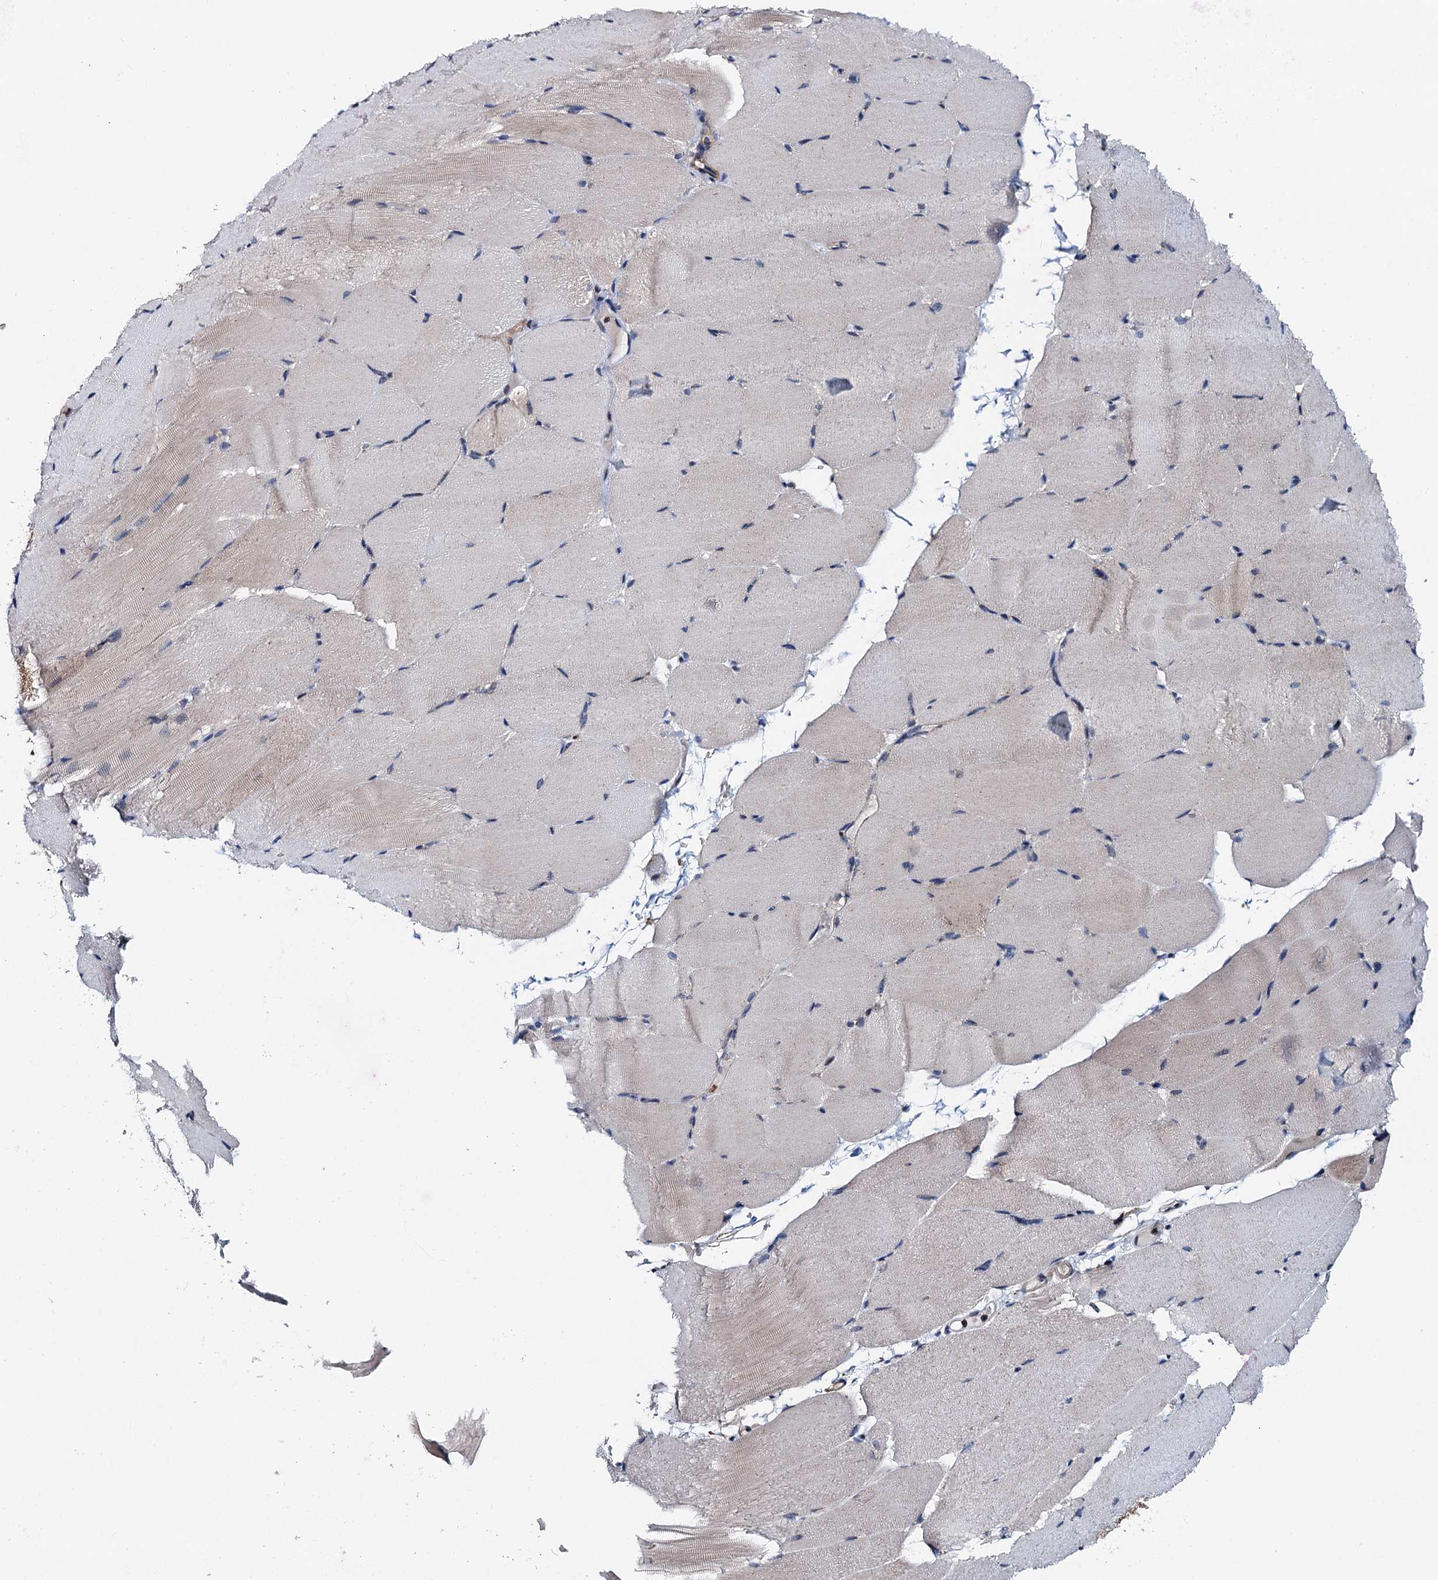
{"staining": {"intensity": "negative", "quantity": "none", "location": "none"}, "tissue": "skeletal muscle", "cell_type": "Myocytes", "image_type": "normal", "snomed": [{"axis": "morphology", "description": "Normal tissue, NOS"}, {"axis": "topography", "description": "Skeletal muscle"}, {"axis": "topography", "description": "Parathyroid gland"}], "caption": "Immunohistochemistry (IHC) image of normal skeletal muscle: skeletal muscle stained with DAB (3,3'-diaminobenzidine) exhibits no significant protein positivity in myocytes.", "gene": "NBEA", "patient": {"sex": "female", "age": 37}}